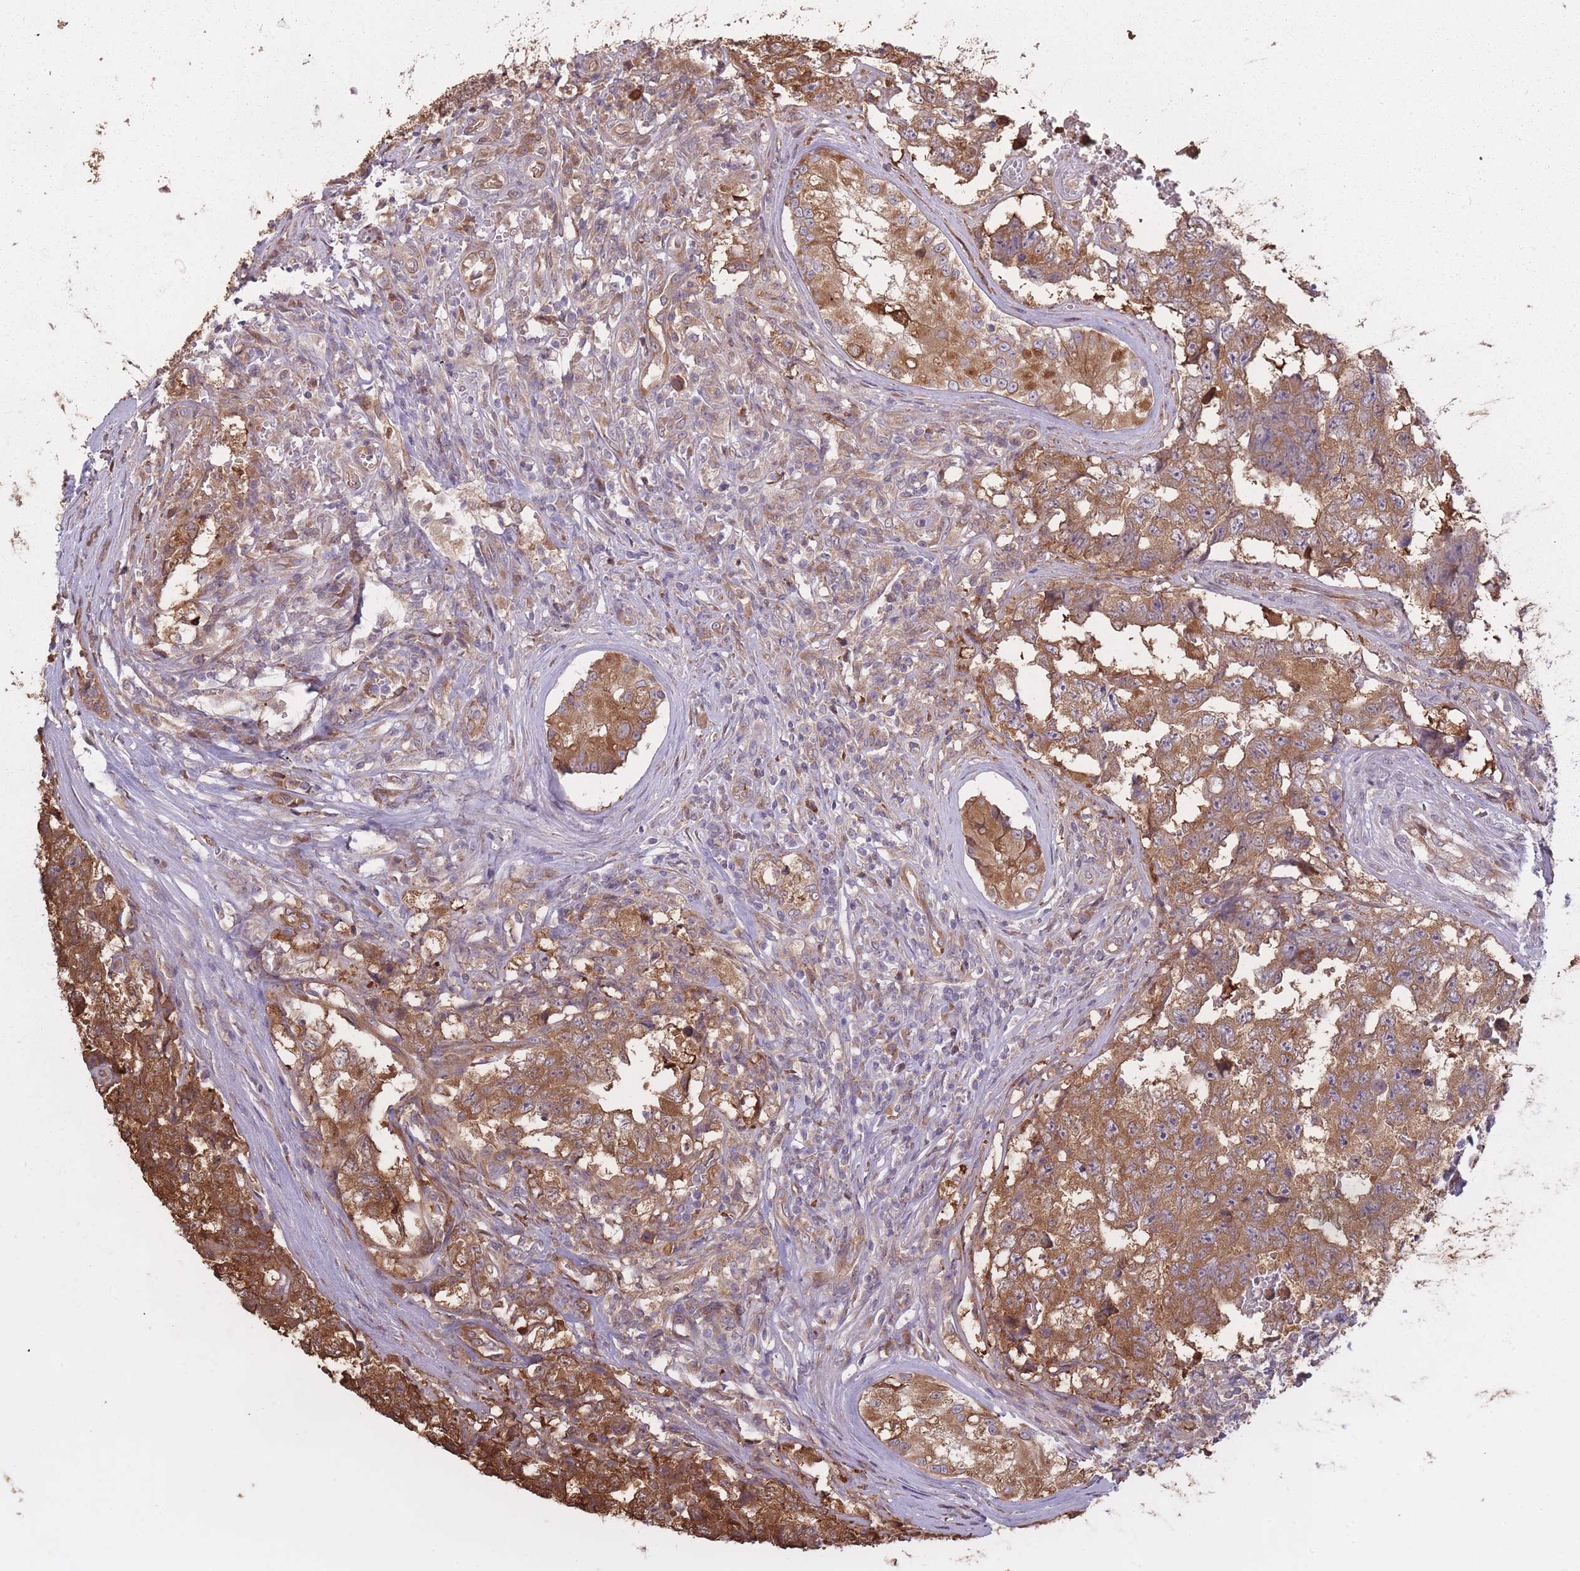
{"staining": {"intensity": "moderate", "quantity": ">75%", "location": "cytoplasmic/membranous"}, "tissue": "testis cancer", "cell_type": "Tumor cells", "image_type": "cancer", "snomed": [{"axis": "morphology", "description": "Carcinoma, Embryonal, NOS"}, {"axis": "topography", "description": "Testis"}], "caption": "Testis cancer stained with DAB (3,3'-diaminobenzidine) immunohistochemistry demonstrates medium levels of moderate cytoplasmic/membranous staining in approximately >75% of tumor cells. The protein is shown in brown color, while the nuclei are stained blue.", "gene": "ARL13B", "patient": {"sex": "male", "age": 25}}